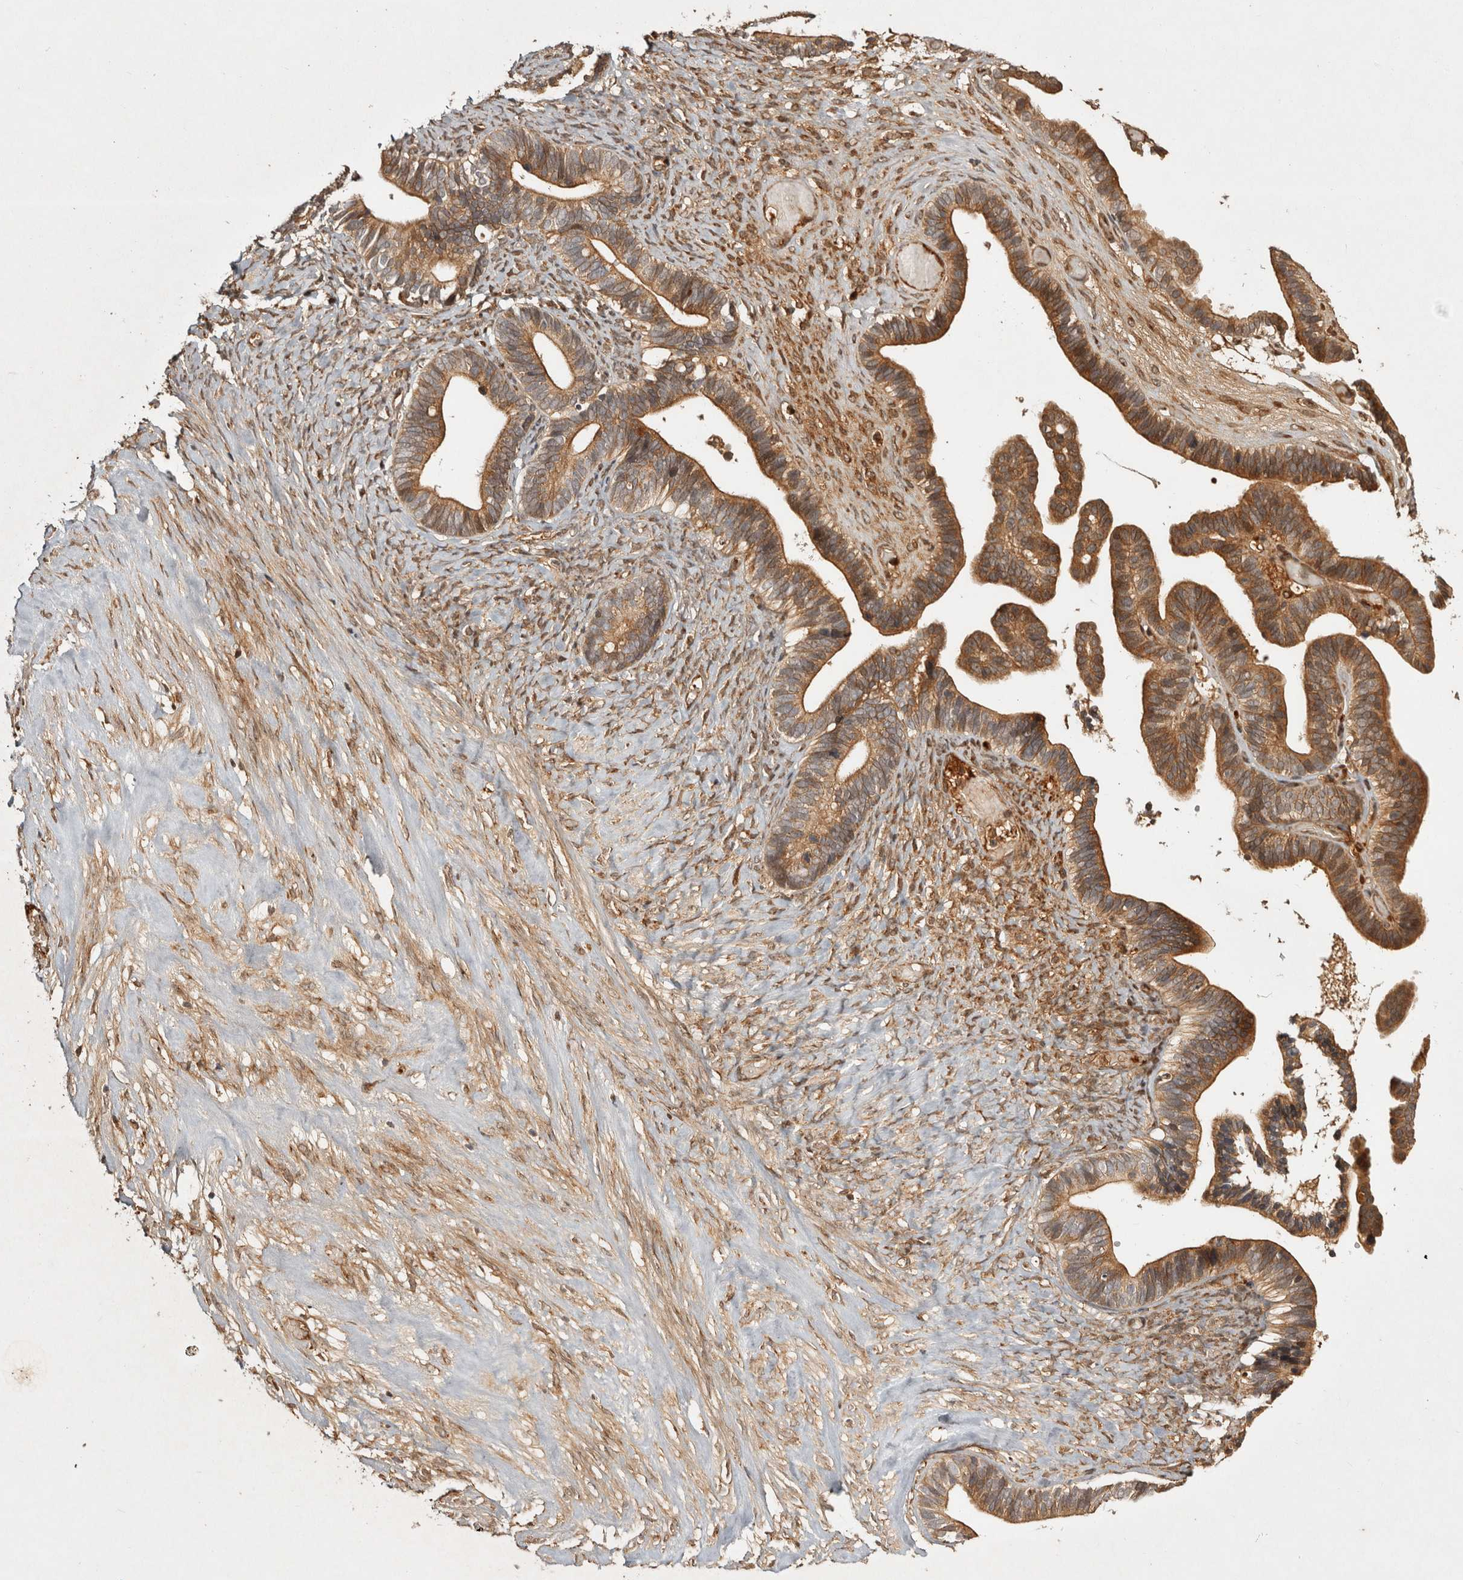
{"staining": {"intensity": "moderate", "quantity": ">75%", "location": "cytoplasmic/membranous"}, "tissue": "ovarian cancer", "cell_type": "Tumor cells", "image_type": "cancer", "snomed": [{"axis": "morphology", "description": "Cystadenocarcinoma, serous, NOS"}, {"axis": "topography", "description": "Ovary"}], "caption": "Tumor cells show medium levels of moderate cytoplasmic/membranous expression in about >75% of cells in human ovarian cancer.", "gene": "CAMSAP2", "patient": {"sex": "female", "age": 56}}